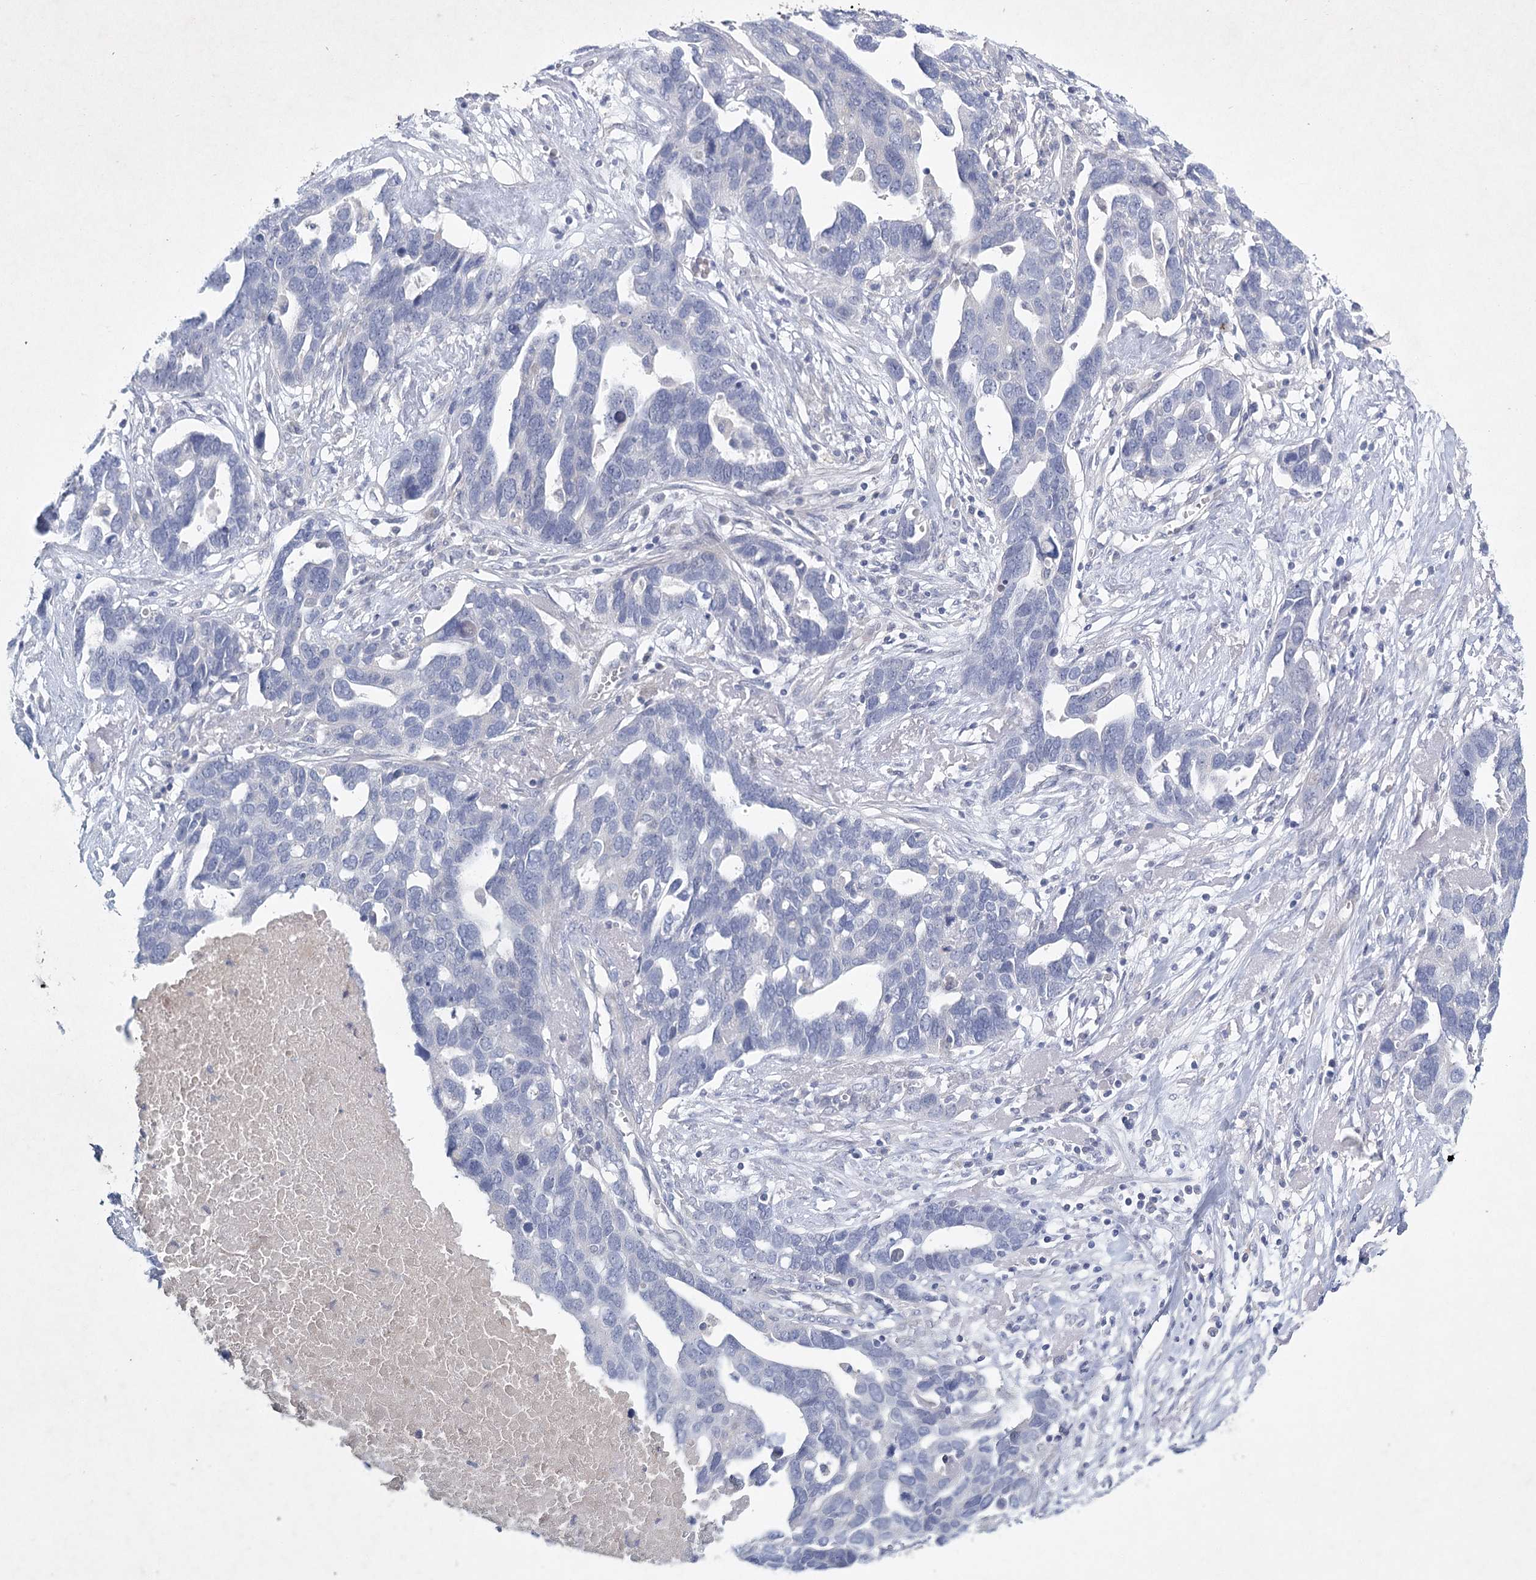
{"staining": {"intensity": "negative", "quantity": "none", "location": "none"}, "tissue": "ovarian cancer", "cell_type": "Tumor cells", "image_type": "cancer", "snomed": [{"axis": "morphology", "description": "Cystadenocarcinoma, serous, NOS"}, {"axis": "topography", "description": "Ovary"}], "caption": "Serous cystadenocarcinoma (ovarian) was stained to show a protein in brown. There is no significant staining in tumor cells.", "gene": "MAP3K13", "patient": {"sex": "female", "age": 54}}